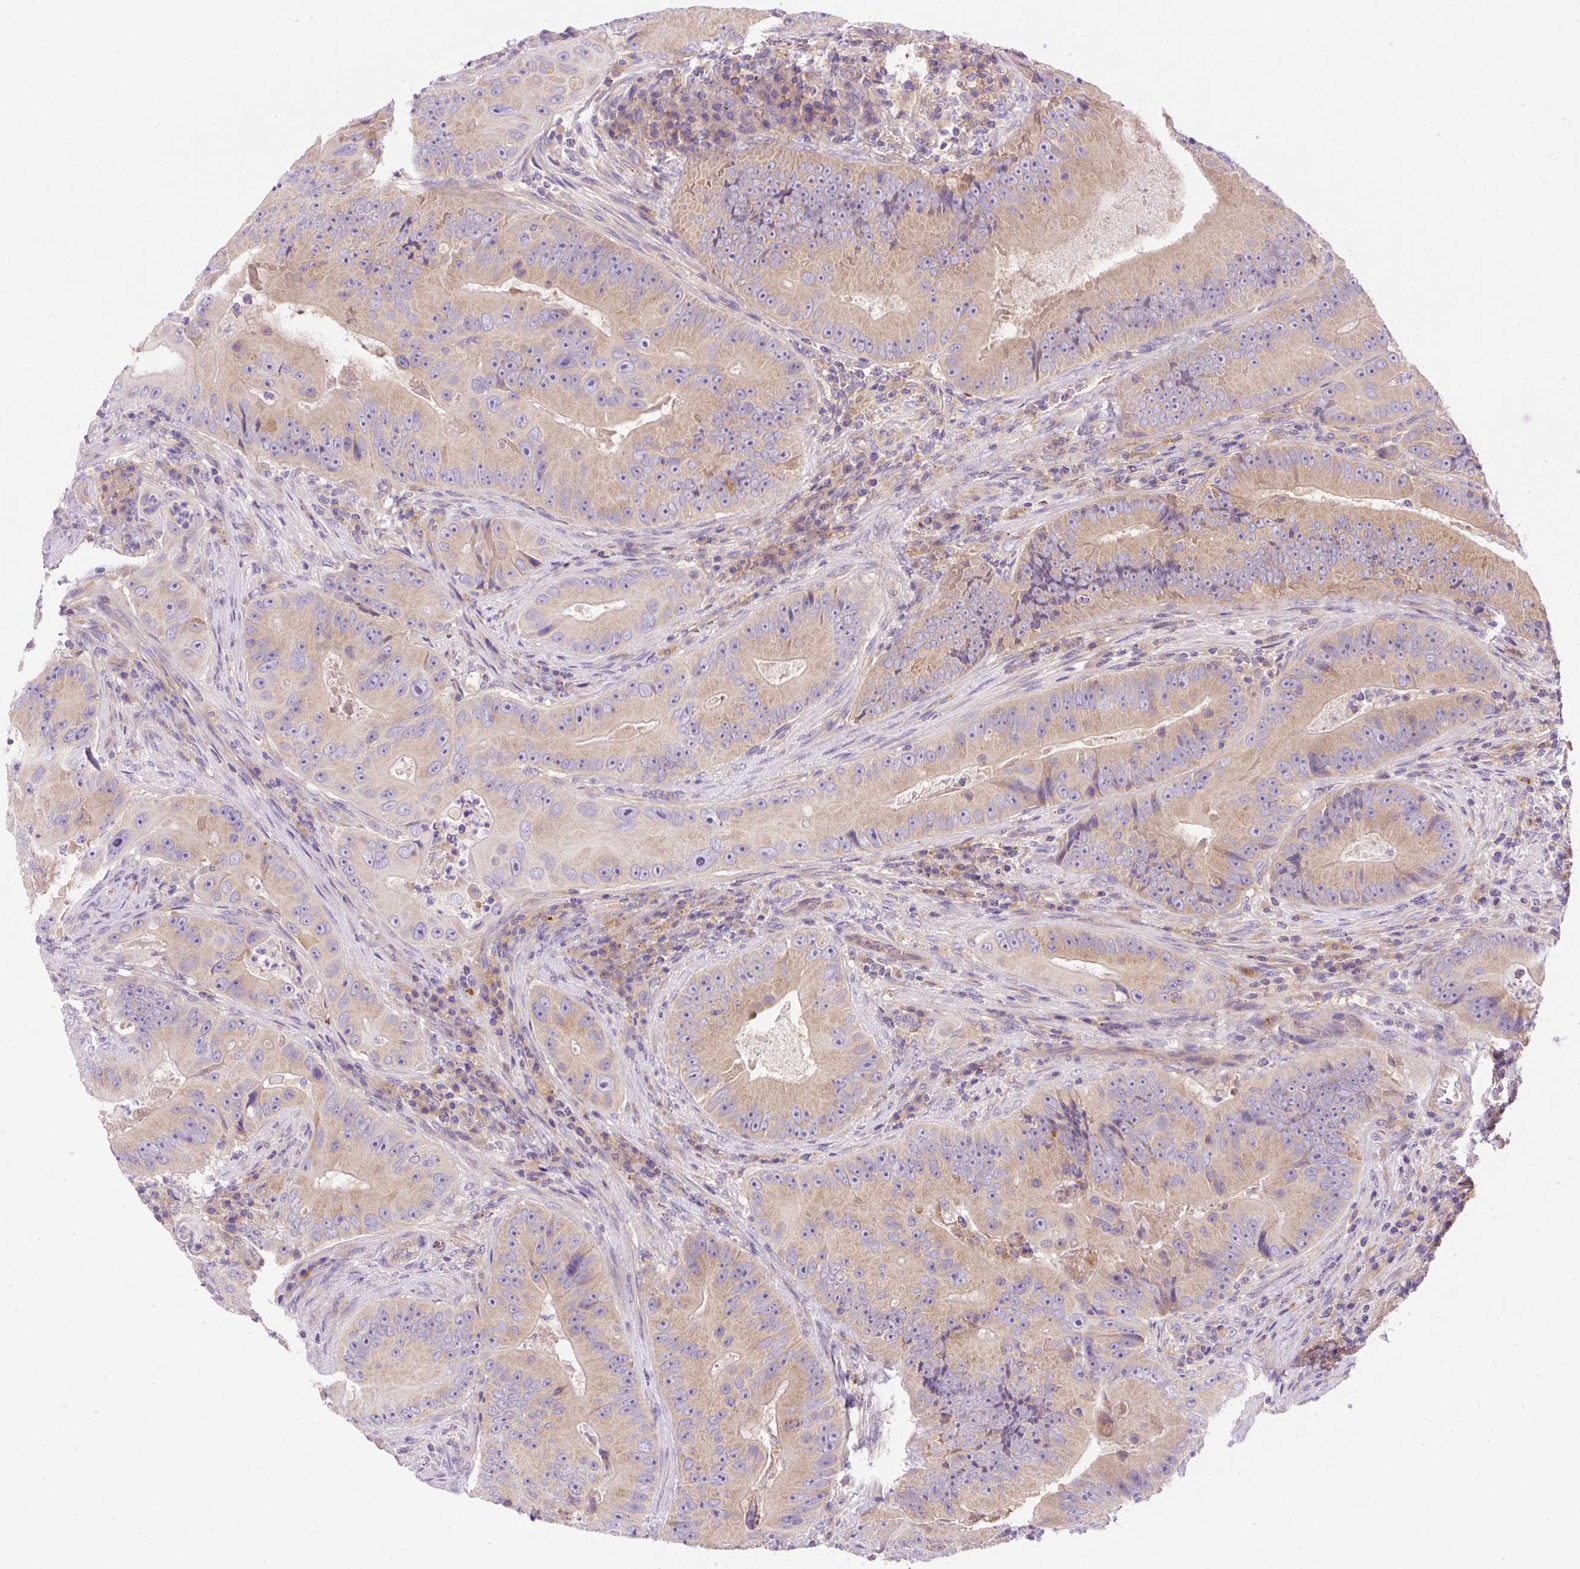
{"staining": {"intensity": "weak", "quantity": ">75%", "location": "cytoplasmic/membranous"}, "tissue": "colorectal cancer", "cell_type": "Tumor cells", "image_type": "cancer", "snomed": [{"axis": "morphology", "description": "Adenocarcinoma, NOS"}, {"axis": "topography", "description": "Colon"}], "caption": "High-magnification brightfield microscopy of colorectal adenocarcinoma stained with DAB (brown) and counterstained with hematoxylin (blue). tumor cells exhibit weak cytoplasmic/membranous positivity is identified in about>75% of cells.", "gene": "OR4K15", "patient": {"sex": "female", "age": 86}}